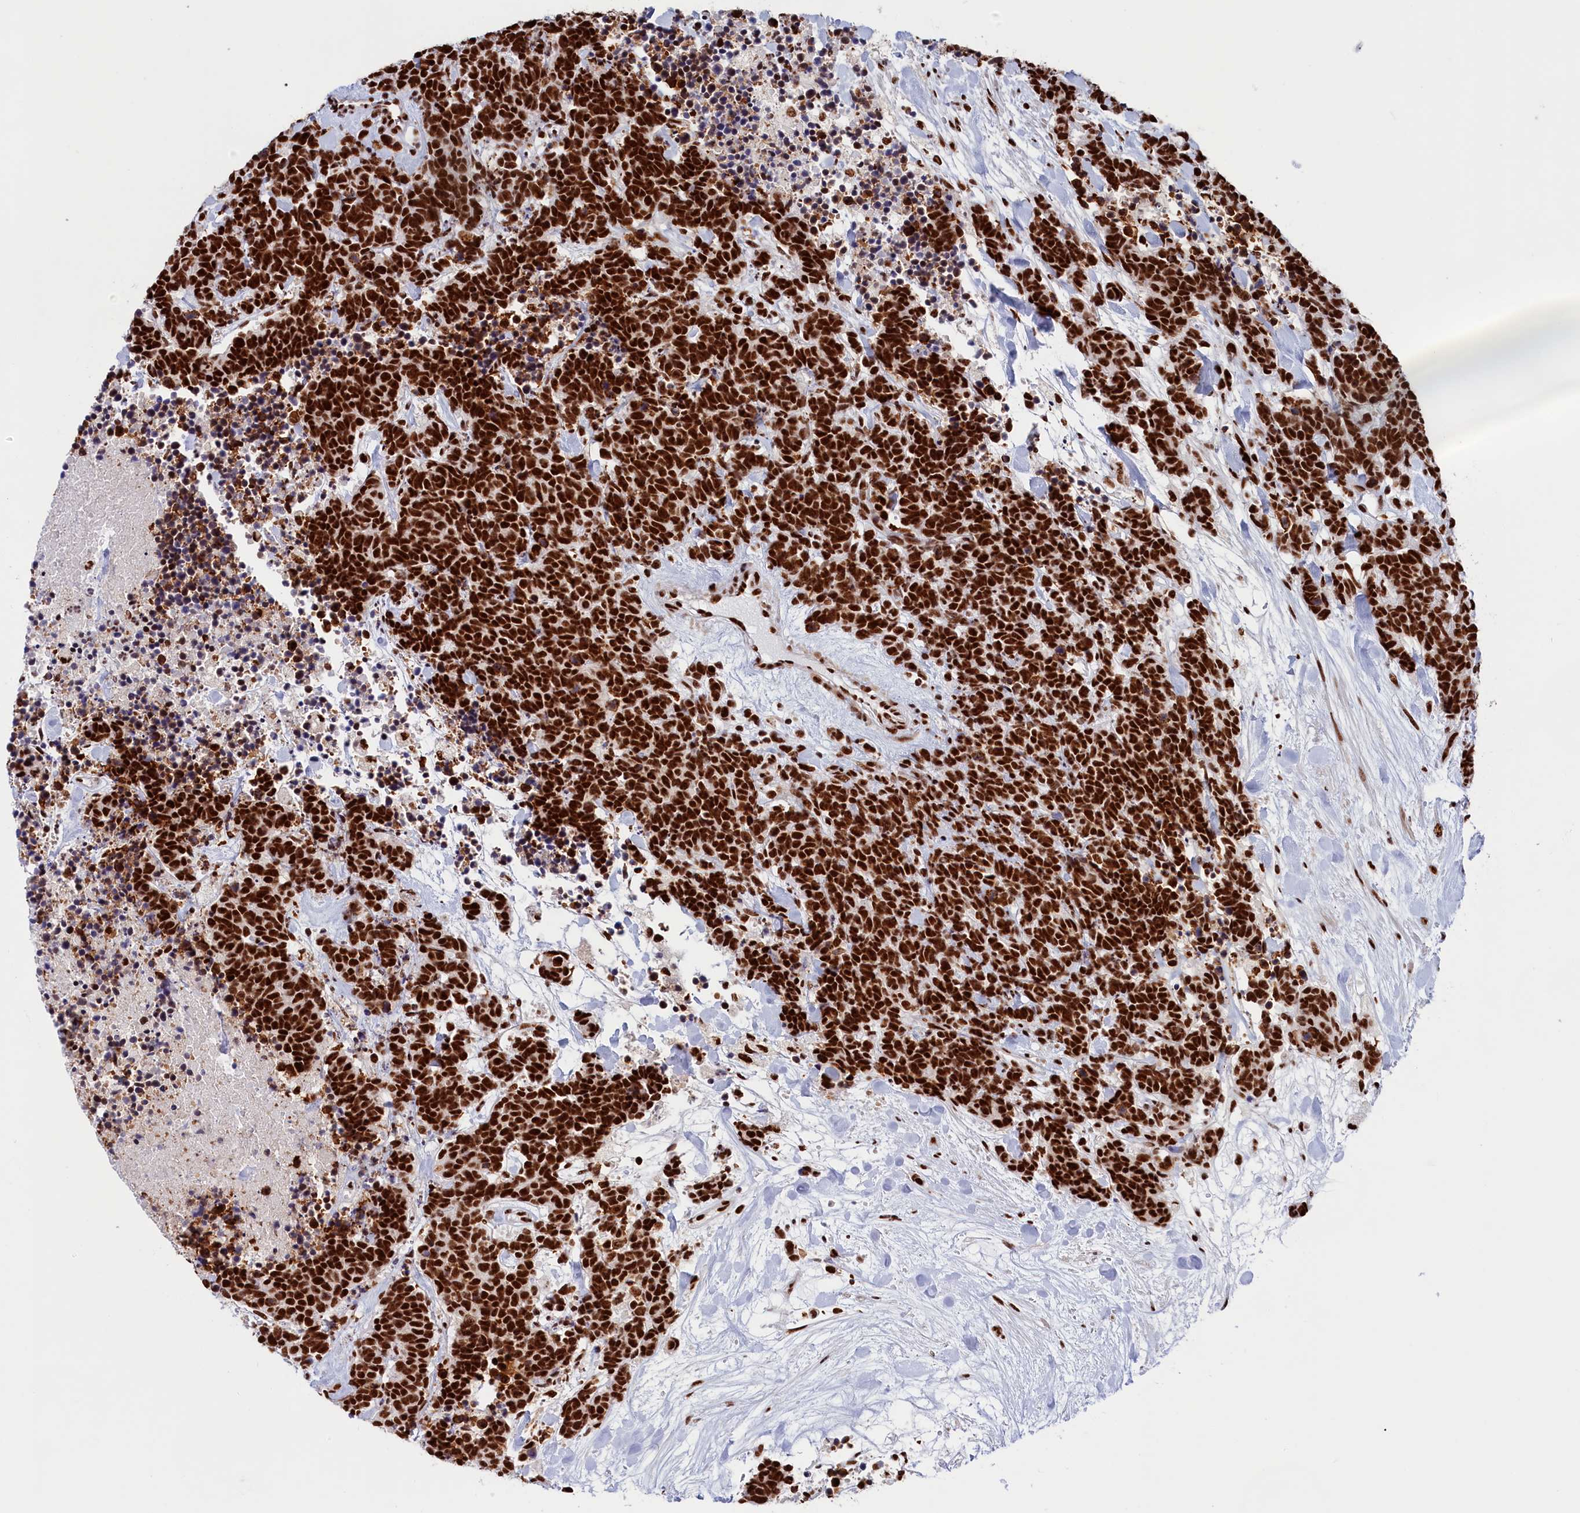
{"staining": {"intensity": "strong", "quantity": ">75%", "location": "nuclear"}, "tissue": "carcinoid", "cell_type": "Tumor cells", "image_type": "cancer", "snomed": [{"axis": "morphology", "description": "Carcinoma, NOS"}, {"axis": "morphology", "description": "Carcinoid, malignant, NOS"}, {"axis": "topography", "description": "Prostate"}], "caption": "A brown stain highlights strong nuclear expression of a protein in human carcinoid tumor cells. (Brightfield microscopy of DAB IHC at high magnification).", "gene": "SNRNP70", "patient": {"sex": "male", "age": 57}}